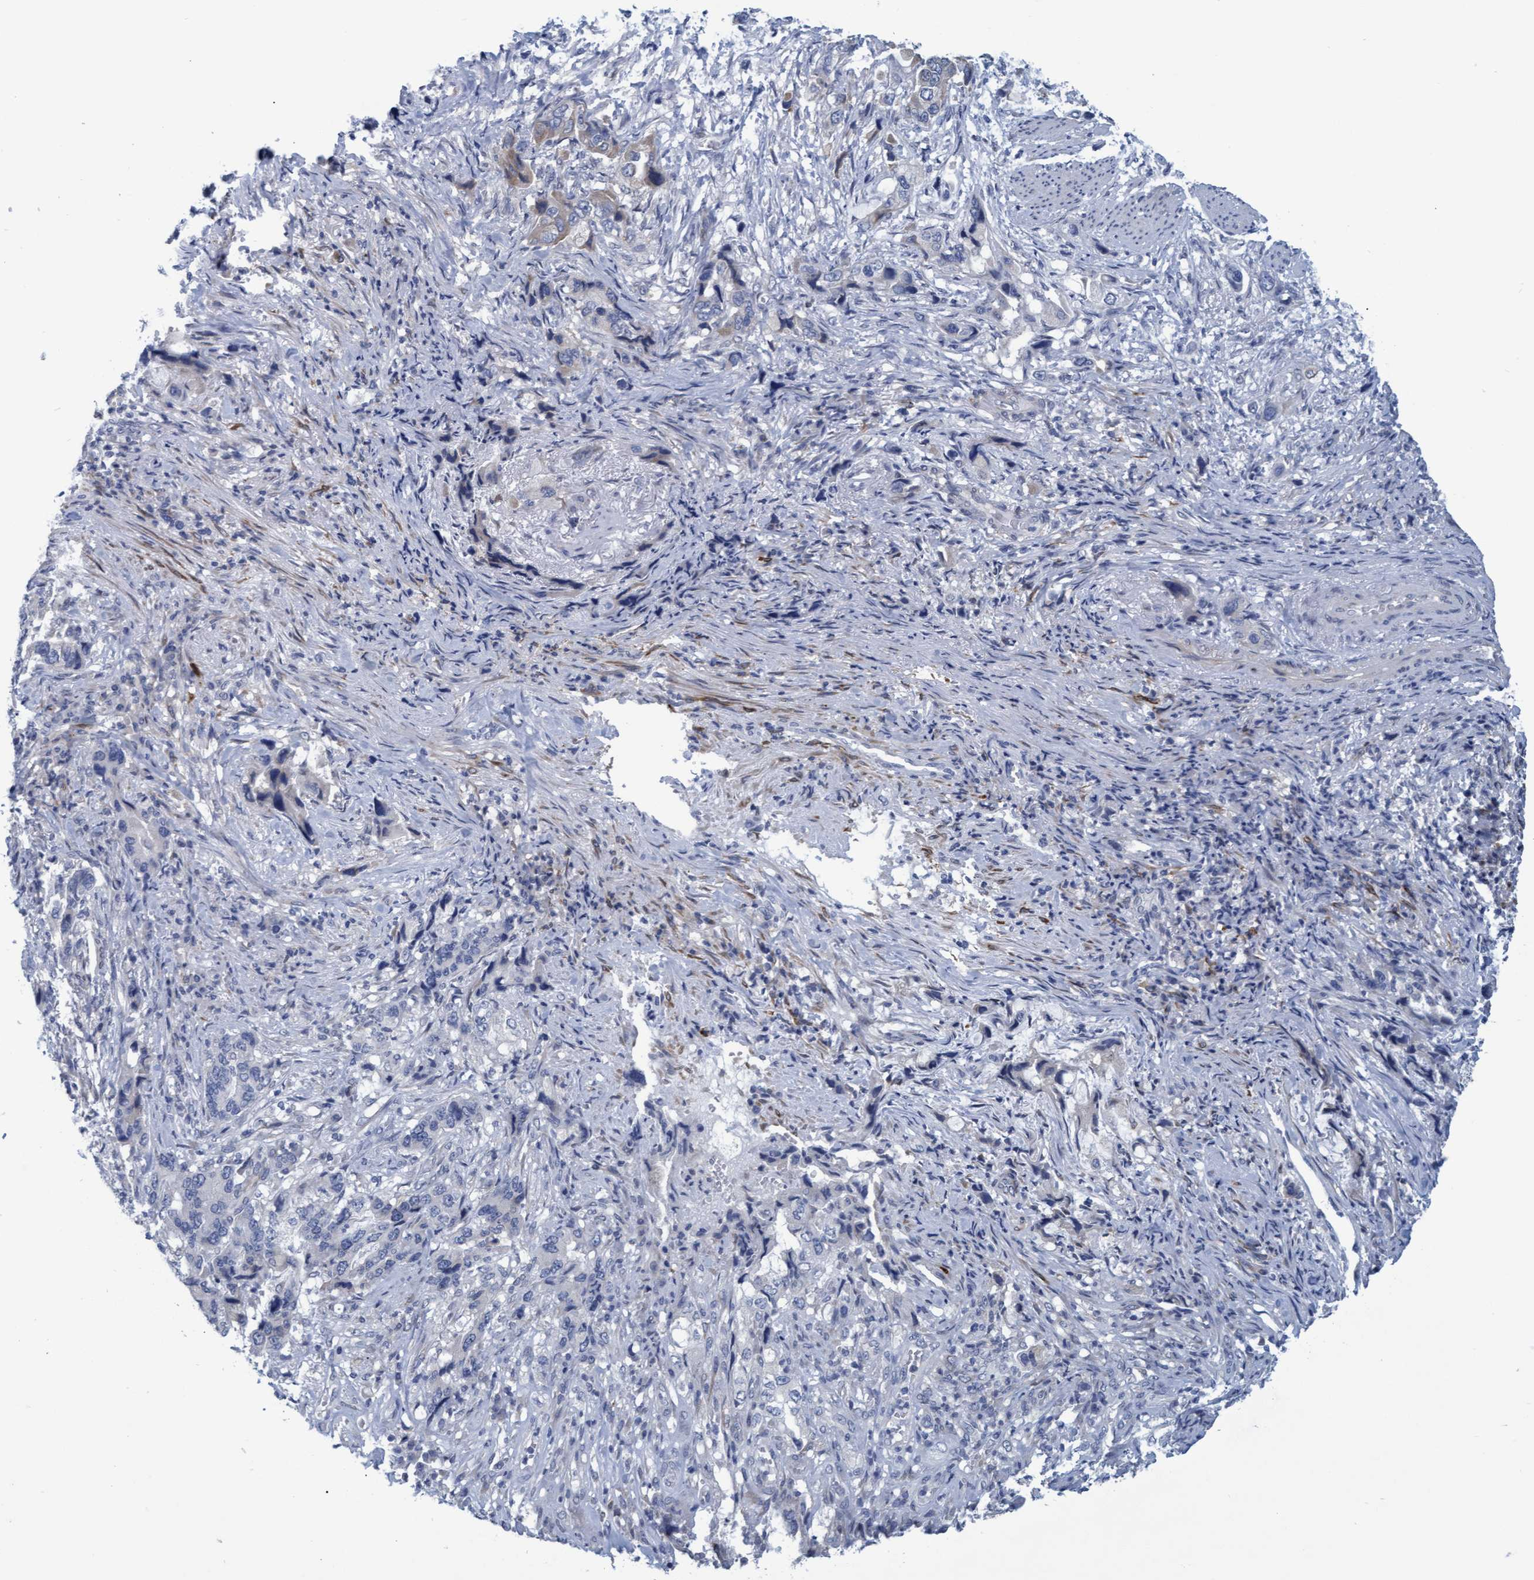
{"staining": {"intensity": "negative", "quantity": "none", "location": "none"}, "tissue": "stomach cancer", "cell_type": "Tumor cells", "image_type": "cancer", "snomed": [{"axis": "morphology", "description": "Adenocarcinoma, NOS"}, {"axis": "topography", "description": "Stomach, lower"}], "caption": "Immunohistochemical staining of stomach cancer displays no significant positivity in tumor cells.", "gene": "SSTR3", "patient": {"sex": "female", "age": 93}}